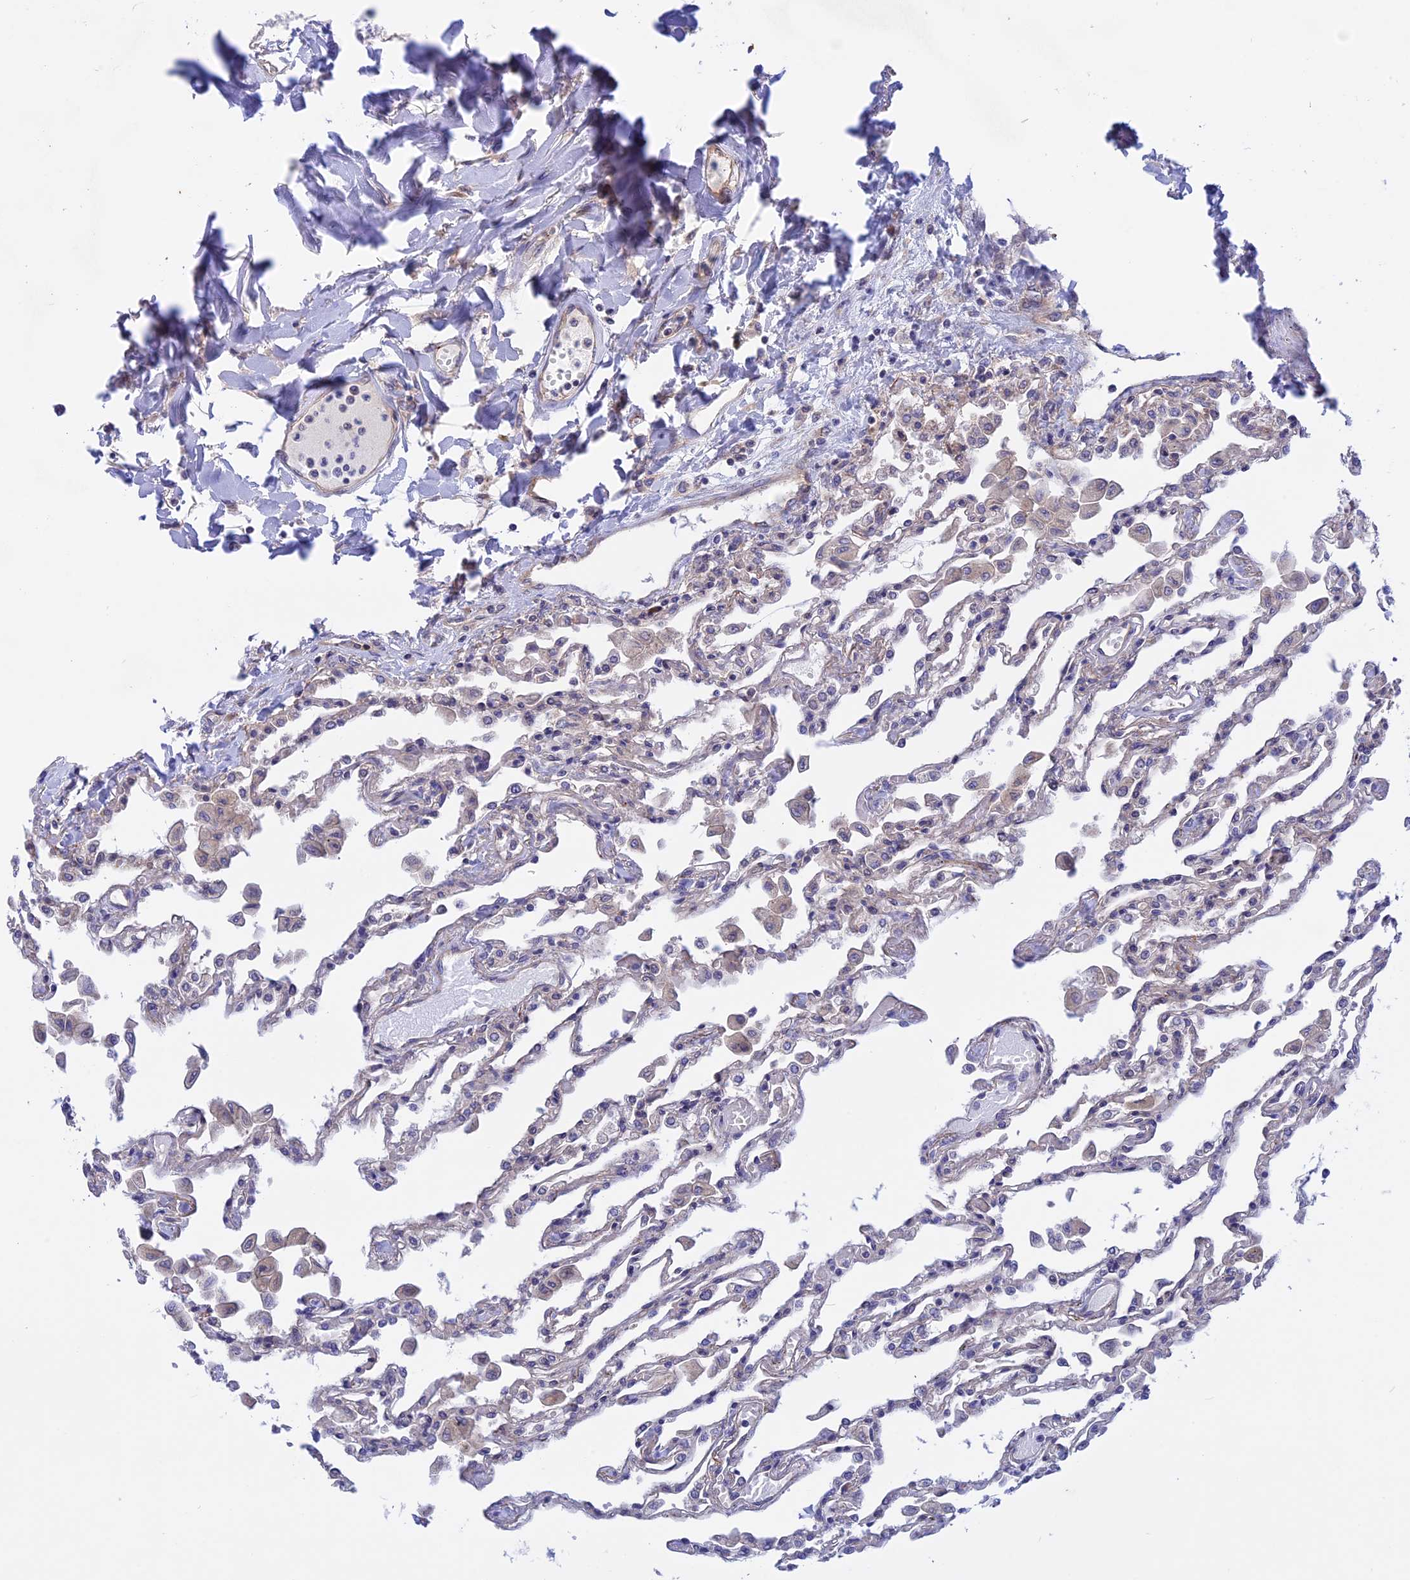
{"staining": {"intensity": "weak", "quantity": "<25%", "location": "cytoplasmic/membranous"}, "tissue": "lung", "cell_type": "Alveolar cells", "image_type": "normal", "snomed": [{"axis": "morphology", "description": "Normal tissue, NOS"}, {"axis": "topography", "description": "Bronchus"}, {"axis": "topography", "description": "Lung"}], "caption": "Immunohistochemical staining of unremarkable human lung exhibits no significant positivity in alveolar cells.", "gene": "HYCC1", "patient": {"sex": "female", "age": 49}}